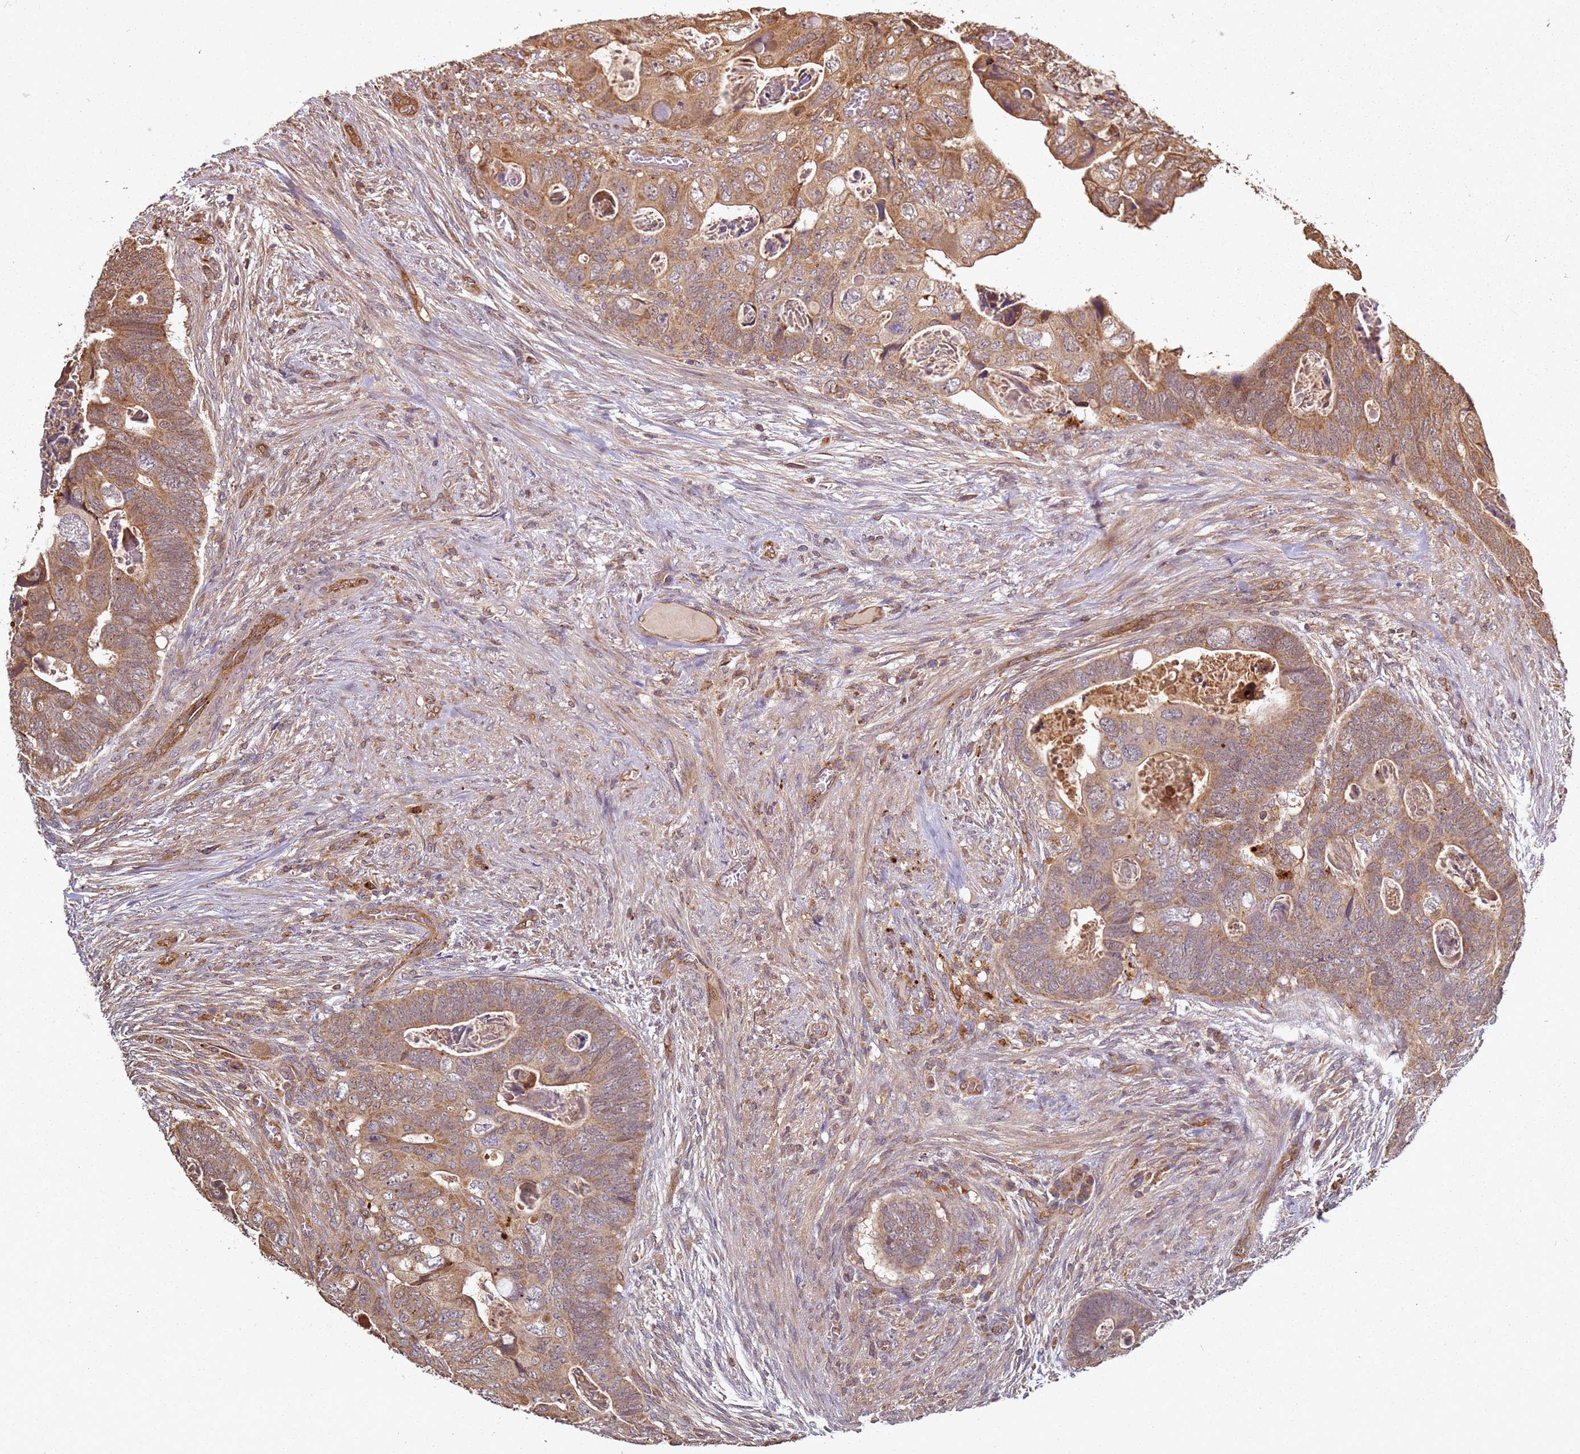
{"staining": {"intensity": "moderate", "quantity": ">75%", "location": "cytoplasmic/membranous"}, "tissue": "colorectal cancer", "cell_type": "Tumor cells", "image_type": "cancer", "snomed": [{"axis": "morphology", "description": "Adenocarcinoma, NOS"}, {"axis": "topography", "description": "Rectum"}], "caption": "Adenocarcinoma (colorectal) was stained to show a protein in brown. There is medium levels of moderate cytoplasmic/membranous positivity in approximately >75% of tumor cells. (DAB (3,3'-diaminobenzidine) = brown stain, brightfield microscopy at high magnification).", "gene": "SCGB2B2", "patient": {"sex": "female", "age": 78}}